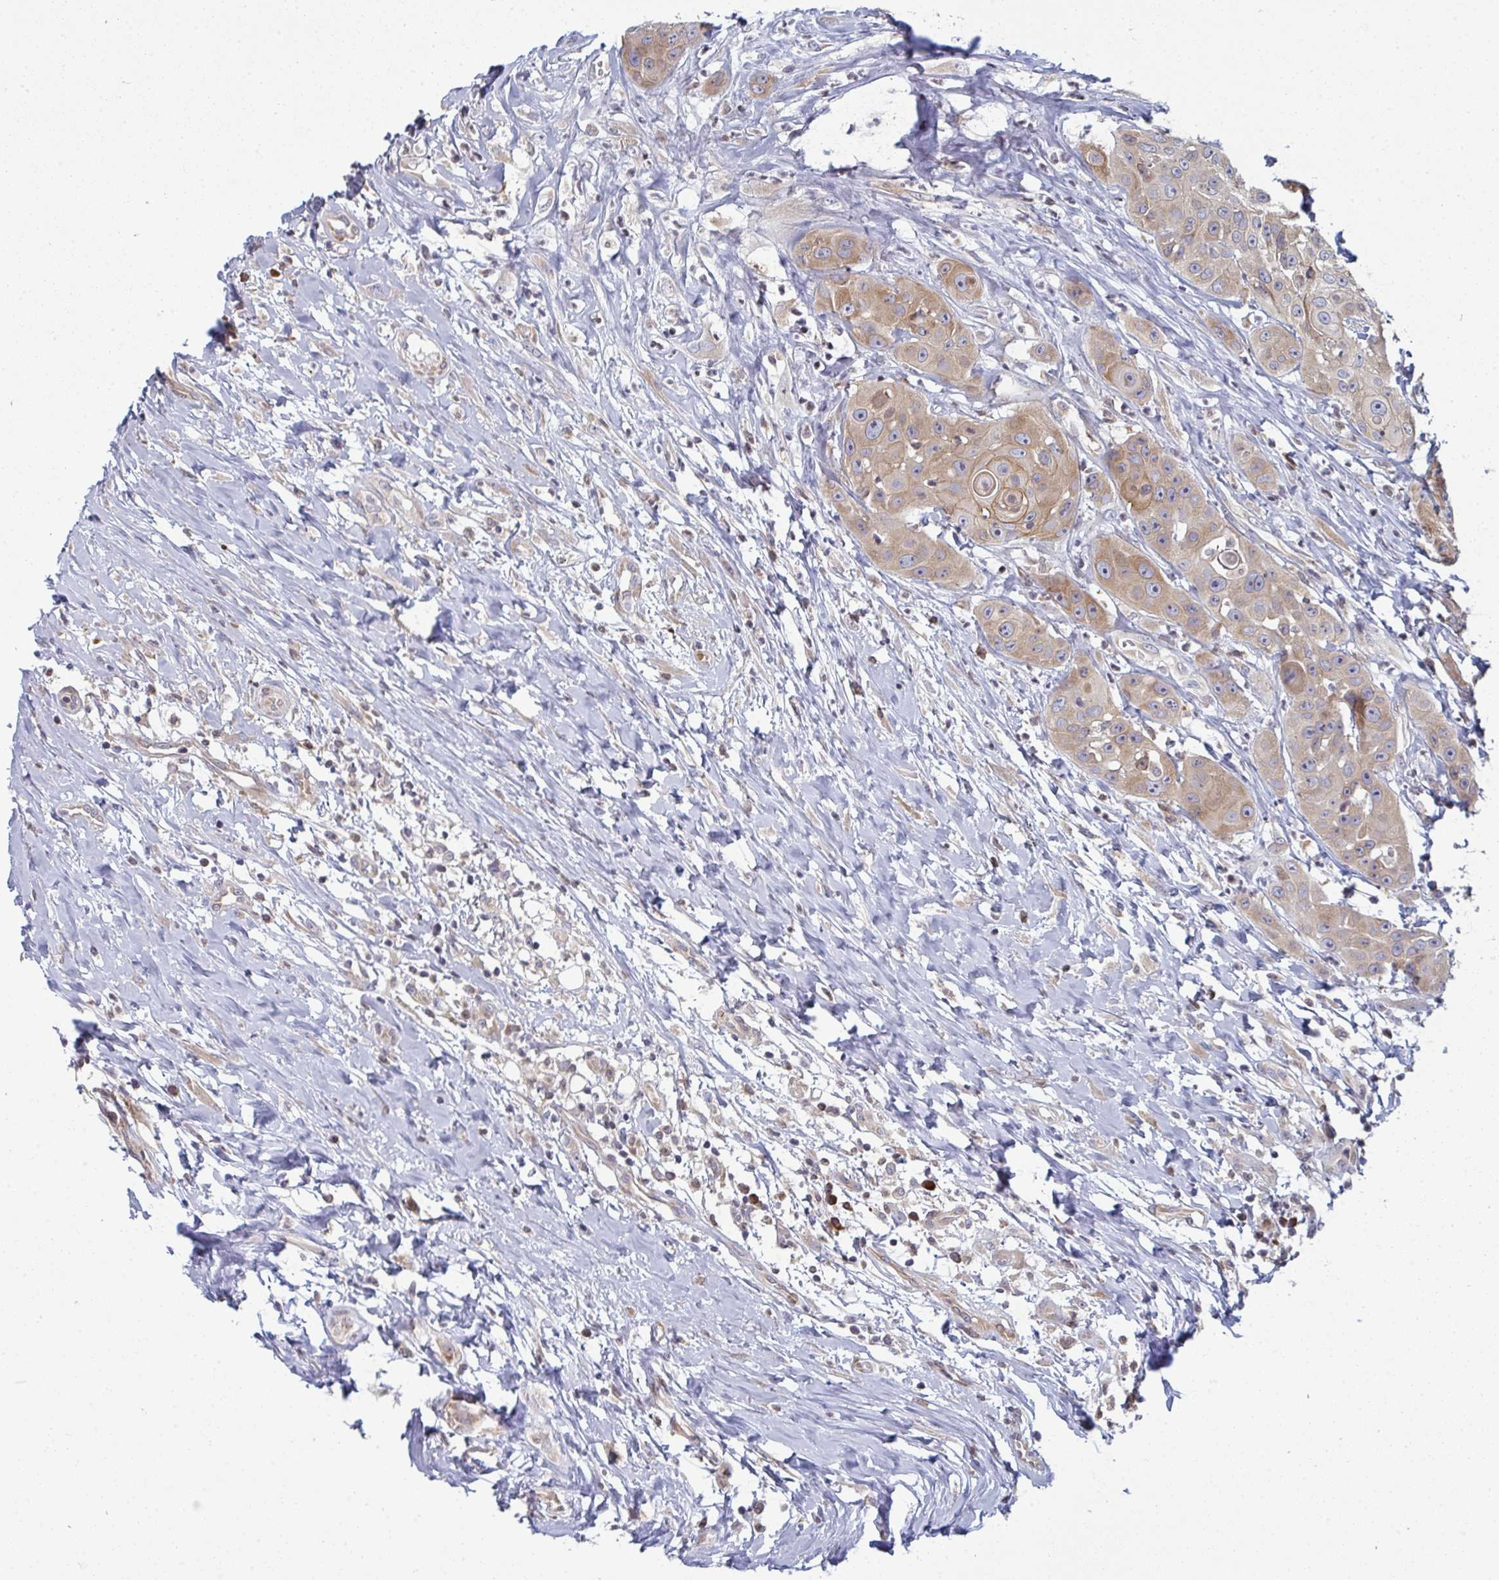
{"staining": {"intensity": "moderate", "quantity": "25%-75%", "location": "cytoplasmic/membranous"}, "tissue": "head and neck cancer", "cell_type": "Tumor cells", "image_type": "cancer", "snomed": [{"axis": "morphology", "description": "Squamous cell carcinoma, NOS"}, {"axis": "topography", "description": "Head-Neck"}], "caption": "Head and neck squamous cell carcinoma stained for a protein shows moderate cytoplasmic/membranous positivity in tumor cells. (brown staining indicates protein expression, while blue staining denotes nuclei).", "gene": "LYSMD4", "patient": {"sex": "male", "age": 83}}